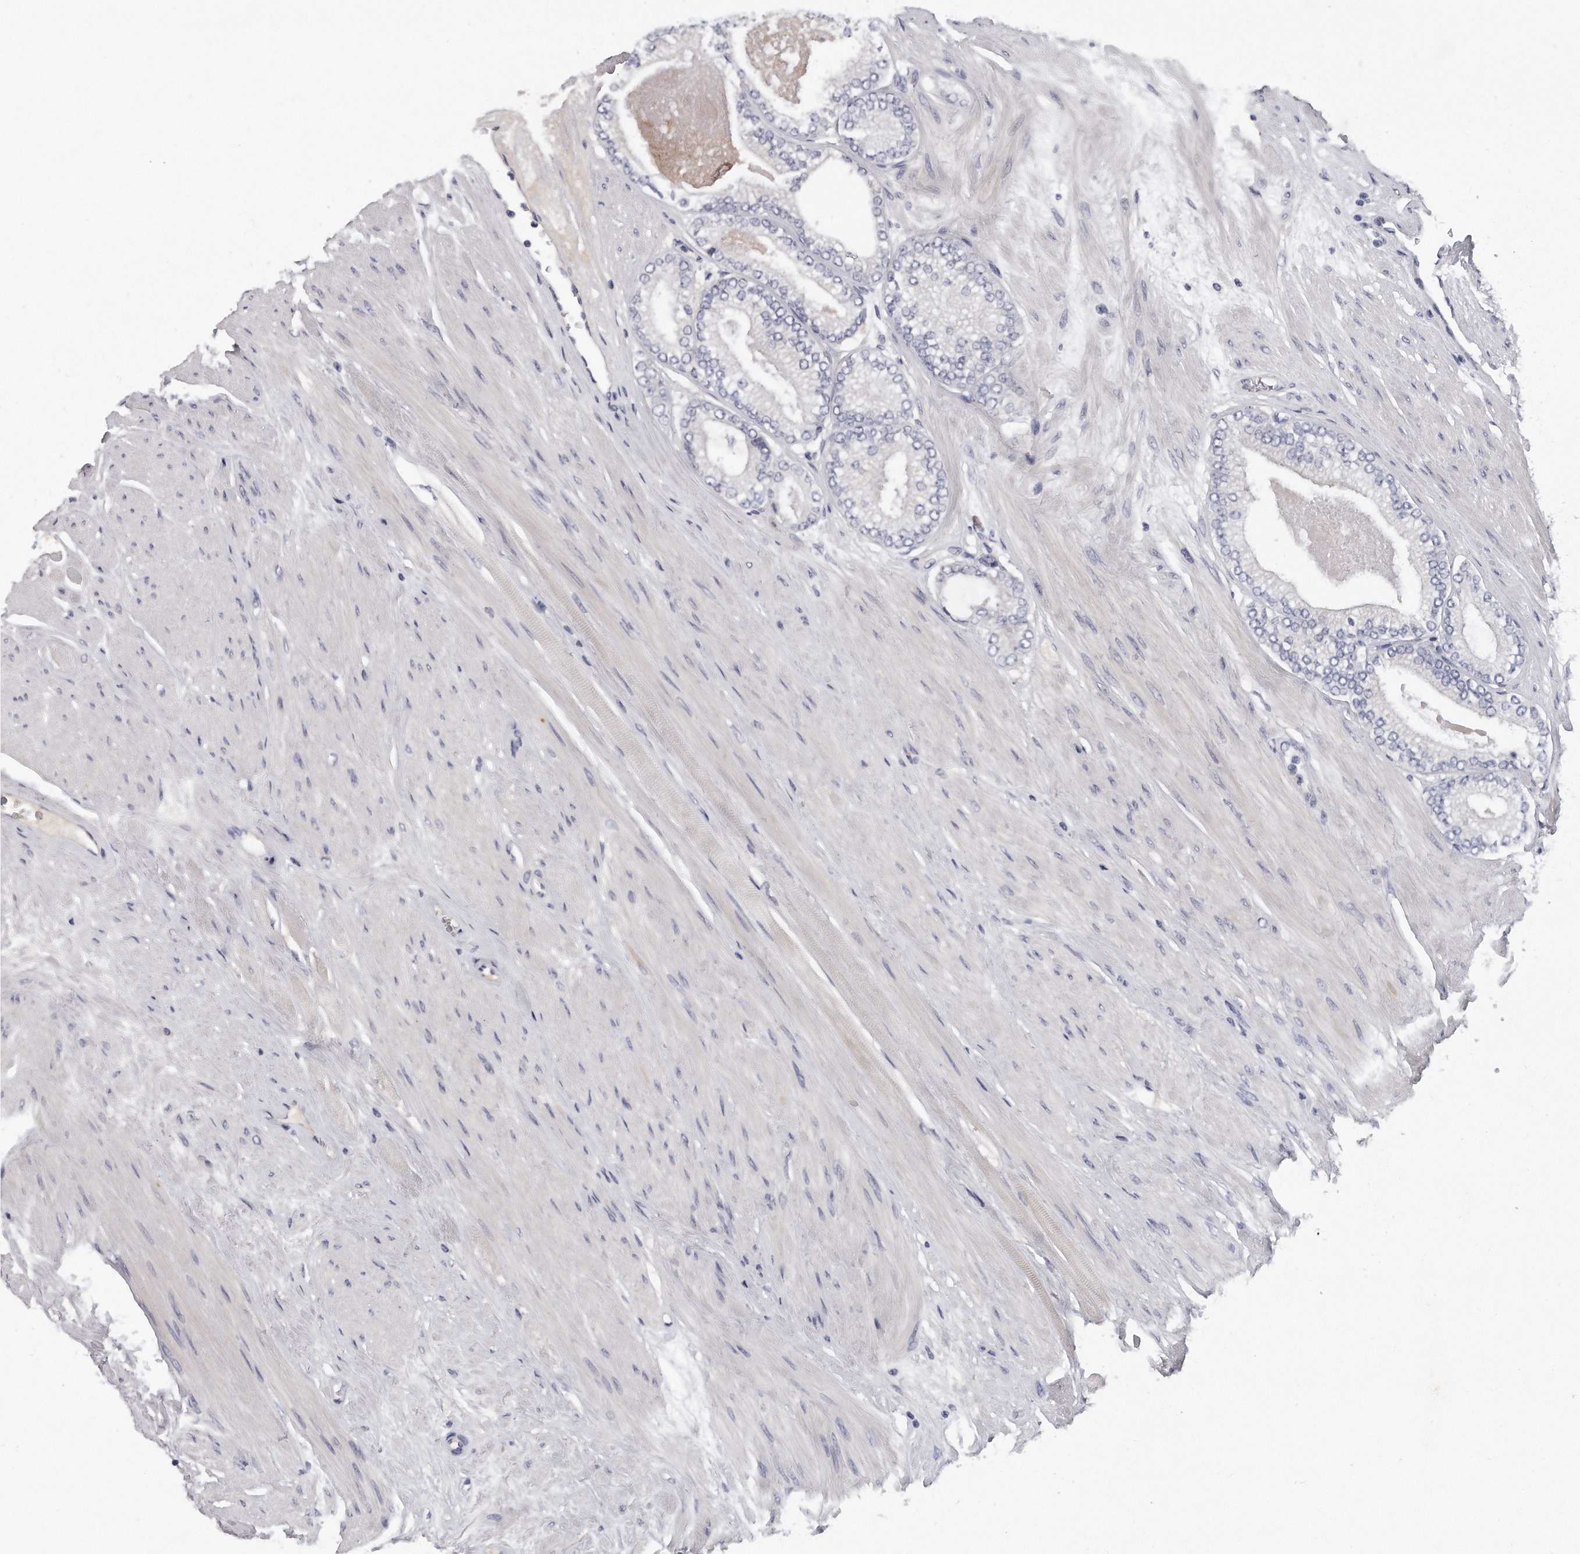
{"staining": {"intensity": "negative", "quantity": "none", "location": "none"}, "tissue": "prostate cancer", "cell_type": "Tumor cells", "image_type": "cancer", "snomed": [{"axis": "morphology", "description": "Adenocarcinoma, High grade"}, {"axis": "topography", "description": "Prostate"}], "caption": "DAB immunohistochemical staining of prostate adenocarcinoma (high-grade) displays no significant positivity in tumor cells.", "gene": "KLHL7", "patient": {"sex": "male", "age": 61}}